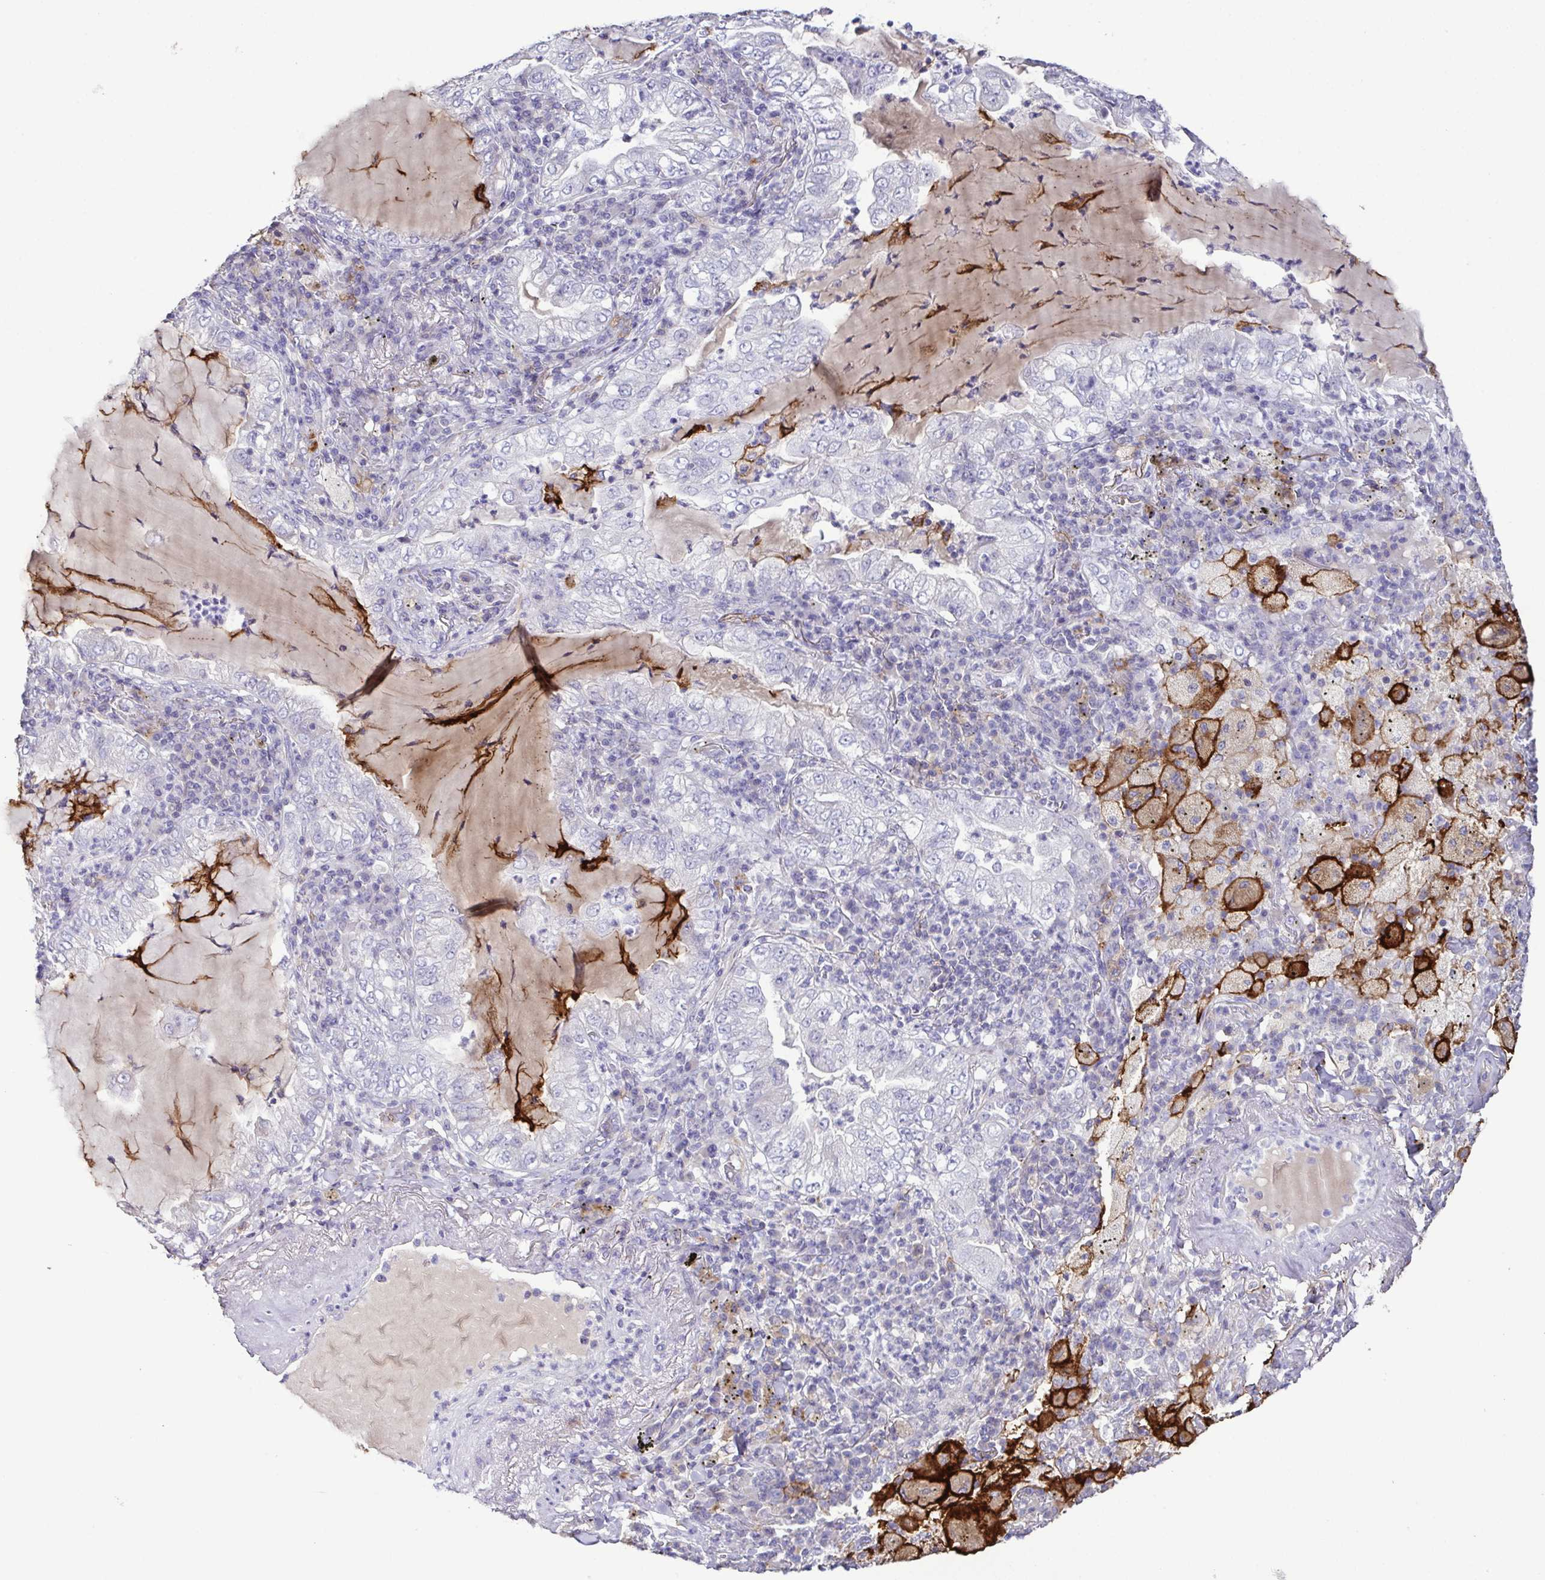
{"staining": {"intensity": "negative", "quantity": "none", "location": "none"}, "tissue": "lung cancer", "cell_type": "Tumor cells", "image_type": "cancer", "snomed": [{"axis": "morphology", "description": "Adenocarcinoma, NOS"}, {"axis": "topography", "description": "Lung"}], "caption": "A high-resolution photomicrograph shows IHC staining of adenocarcinoma (lung), which exhibits no significant positivity in tumor cells. (Brightfield microscopy of DAB (3,3'-diaminobenzidine) immunohistochemistry (IHC) at high magnification).", "gene": "MARCO", "patient": {"sex": "female", "age": 73}}